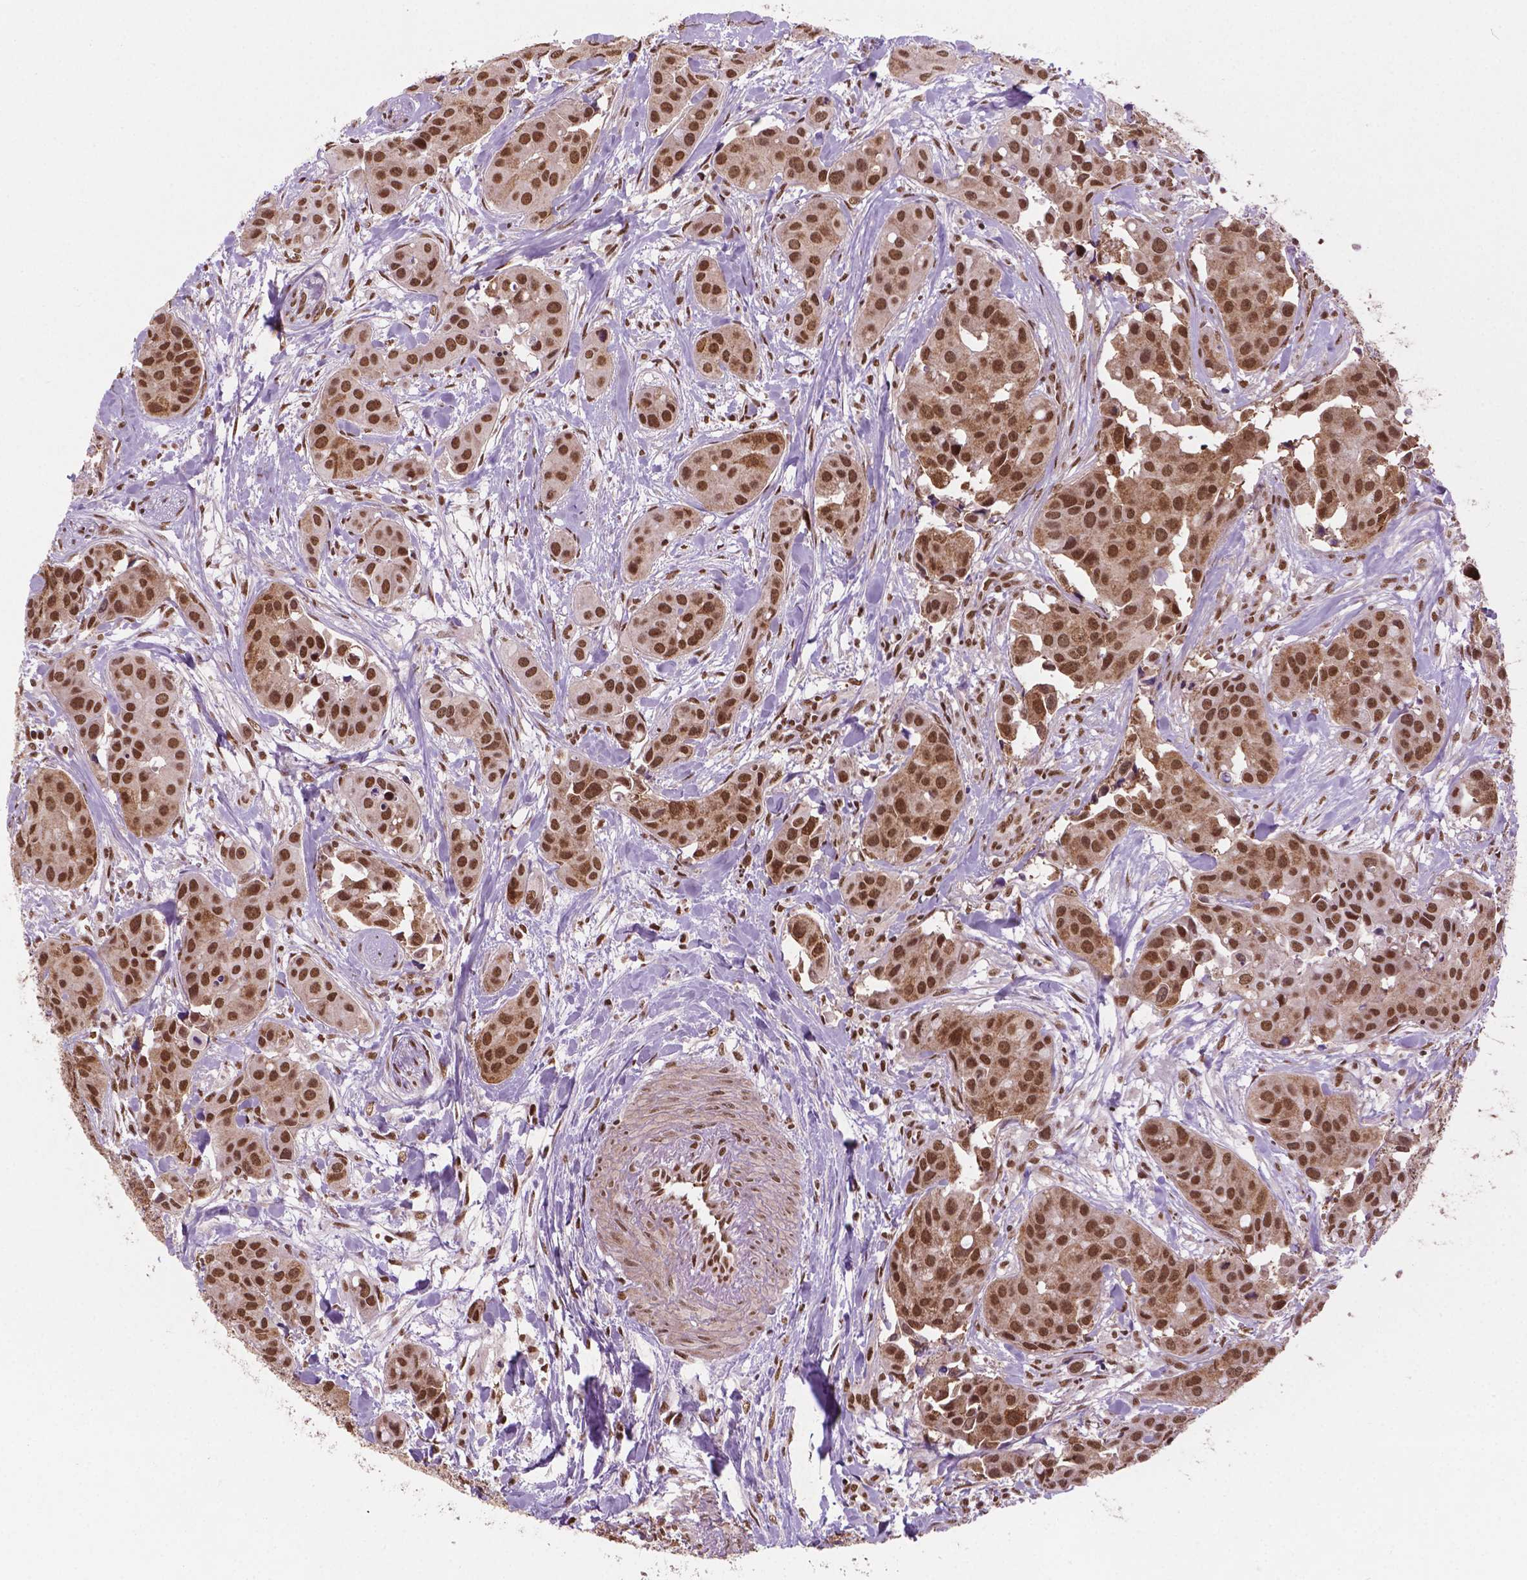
{"staining": {"intensity": "strong", "quantity": ">75%", "location": "nuclear"}, "tissue": "head and neck cancer", "cell_type": "Tumor cells", "image_type": "cancer", "snomed": [{"axis": "morphology", "description": "Adenocarcinoma, NOS"}, {"axis": "topography", "description": "Head-Neck"}], "caption": "About >75% of tumor cells in human adenocarcinoma (head and neck) exhibit strong nuclear protein positivity as visualized by brown immunohistochemical staining.", "gene": "SIRT6", "patient": {"sex": "male", "age": 76}}